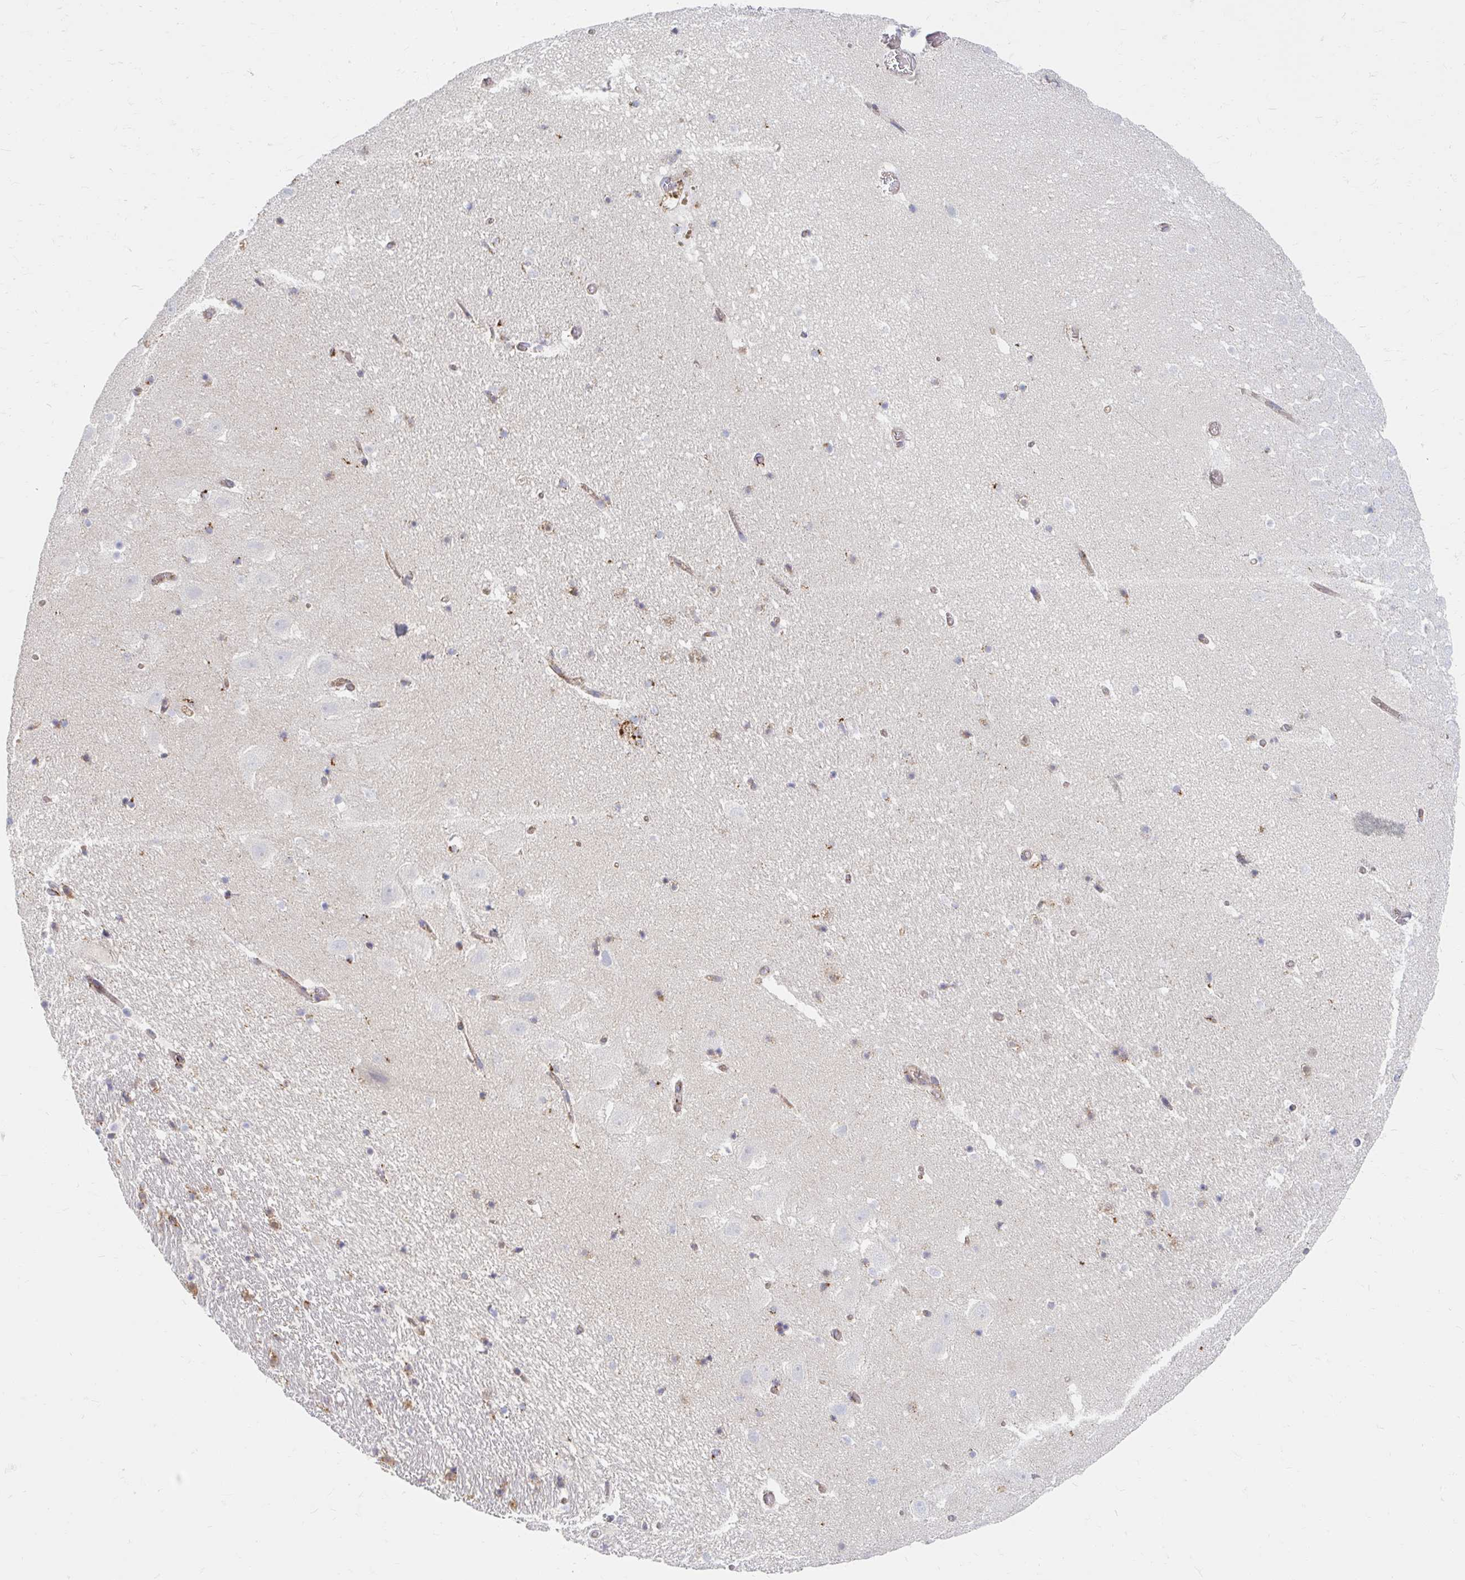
{"staining": {"intensity": "moderate", "quantity": "25%-75%", "location": "cytoplasmic/membranous"}, "tissue": "hippocampus", "cell_type": "Glial cells", "image_type": "normal", "snomed": [{"axis": "morphology", "description": "Normal tissue, NOS"}, {"axis": "topography", "description": "Hippocampus"}], "caption": "Glial cells reveal moderate cytoplasmic/membranous staining in about 25%-75% of cells in unremarkable hippocampus.", "gene": "MAVS", "patient": {"sex": "female", "age": 42}}